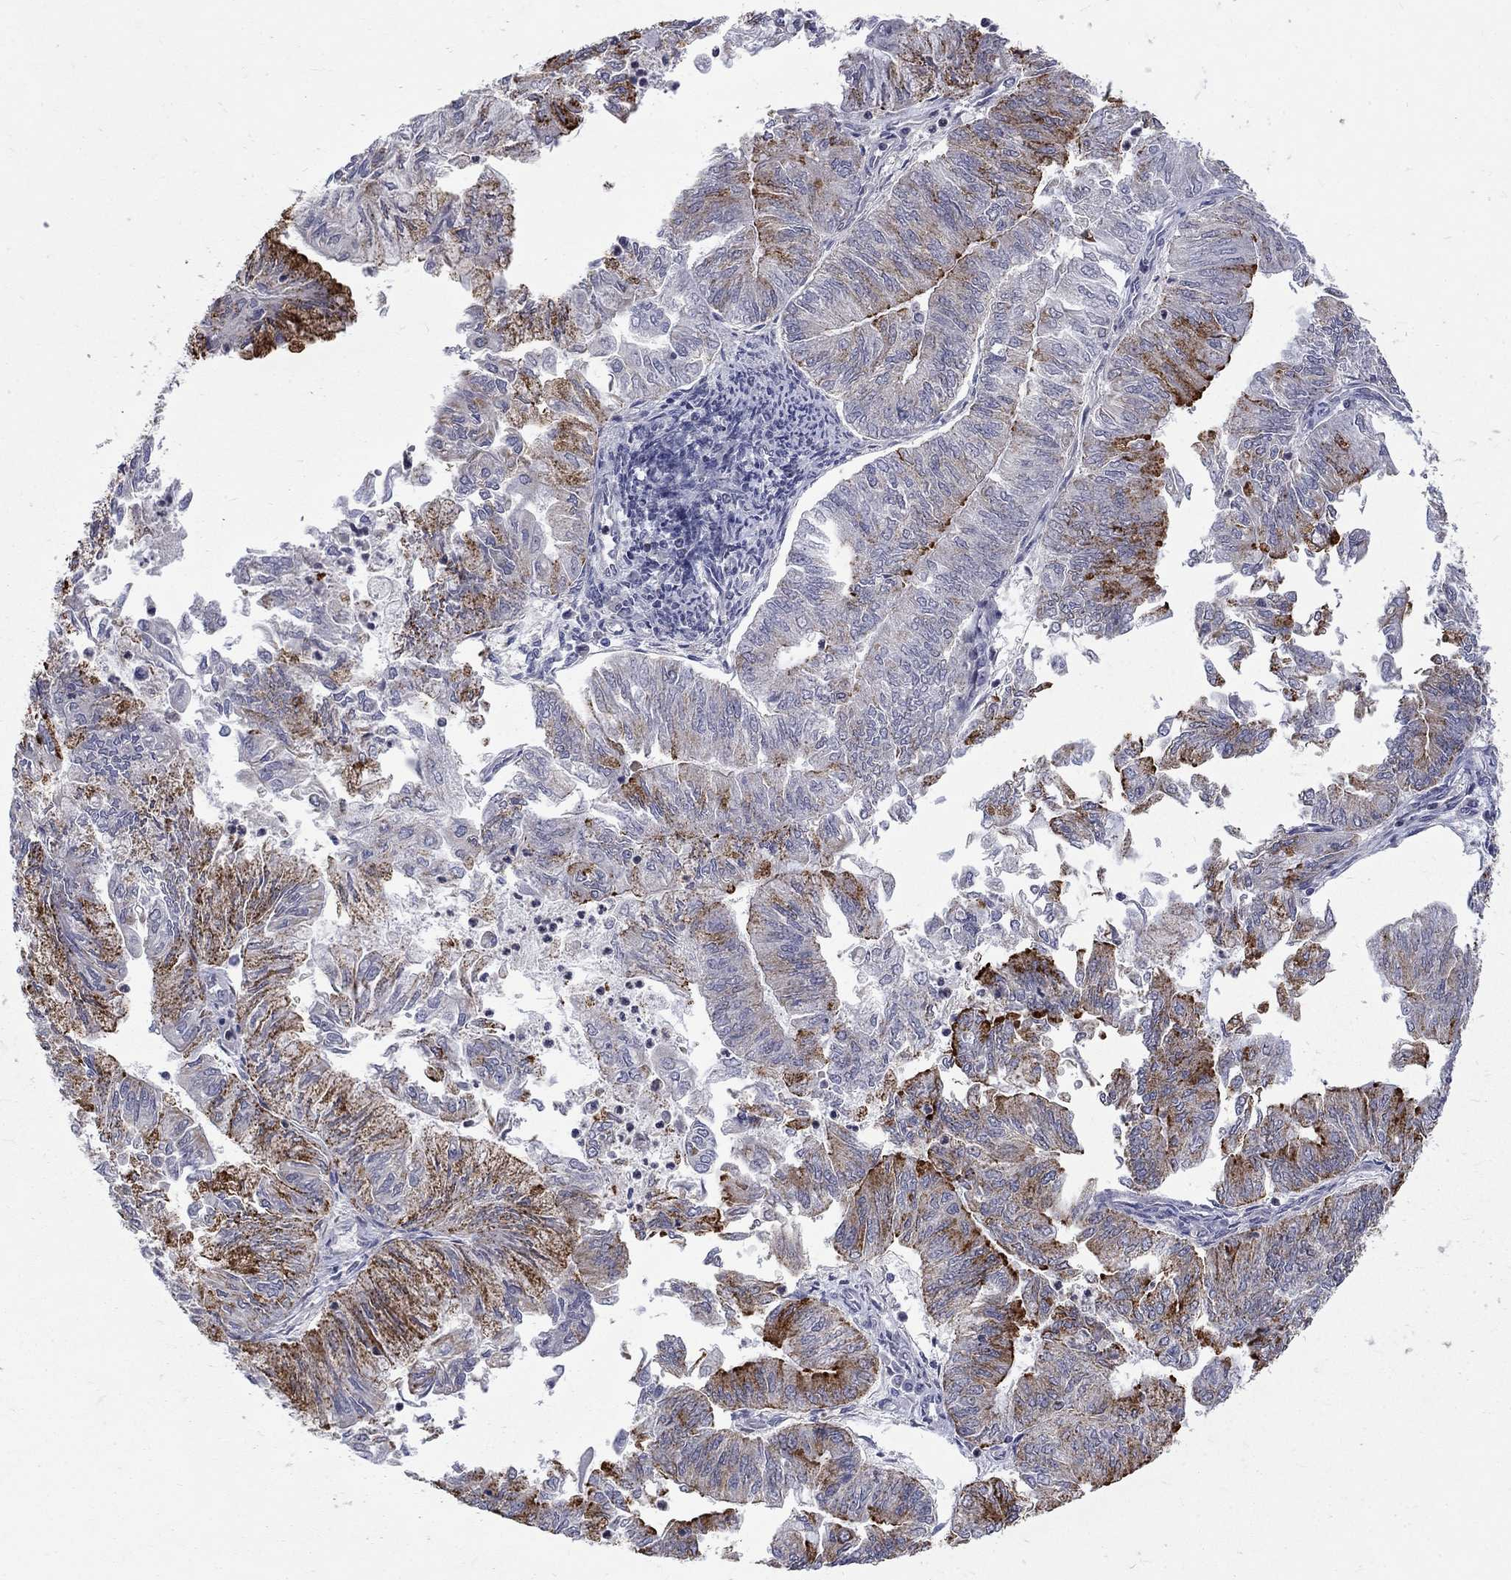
{"staining": {"intensity": "strong", "quantity": "<25%", "location": "cytoplasmic/membranous"}, "tissue": "endometrial cancer", "cell_type": "Tumor cells", "image_type": "cancer", "snomed": [{"axis": "morphology", "description": "Adenocarcinoma, NOS"}, {"axis": "topography", "description": "Endometrium"}], "caption": "Endometrial adenocarcinoma stained with a brown dye reveals strong cytoplasmic/membranous positive positivity in about <25% of tumor cells.", "gene": "SH2B1", "patient": {"sex": "female", "age": 59}}